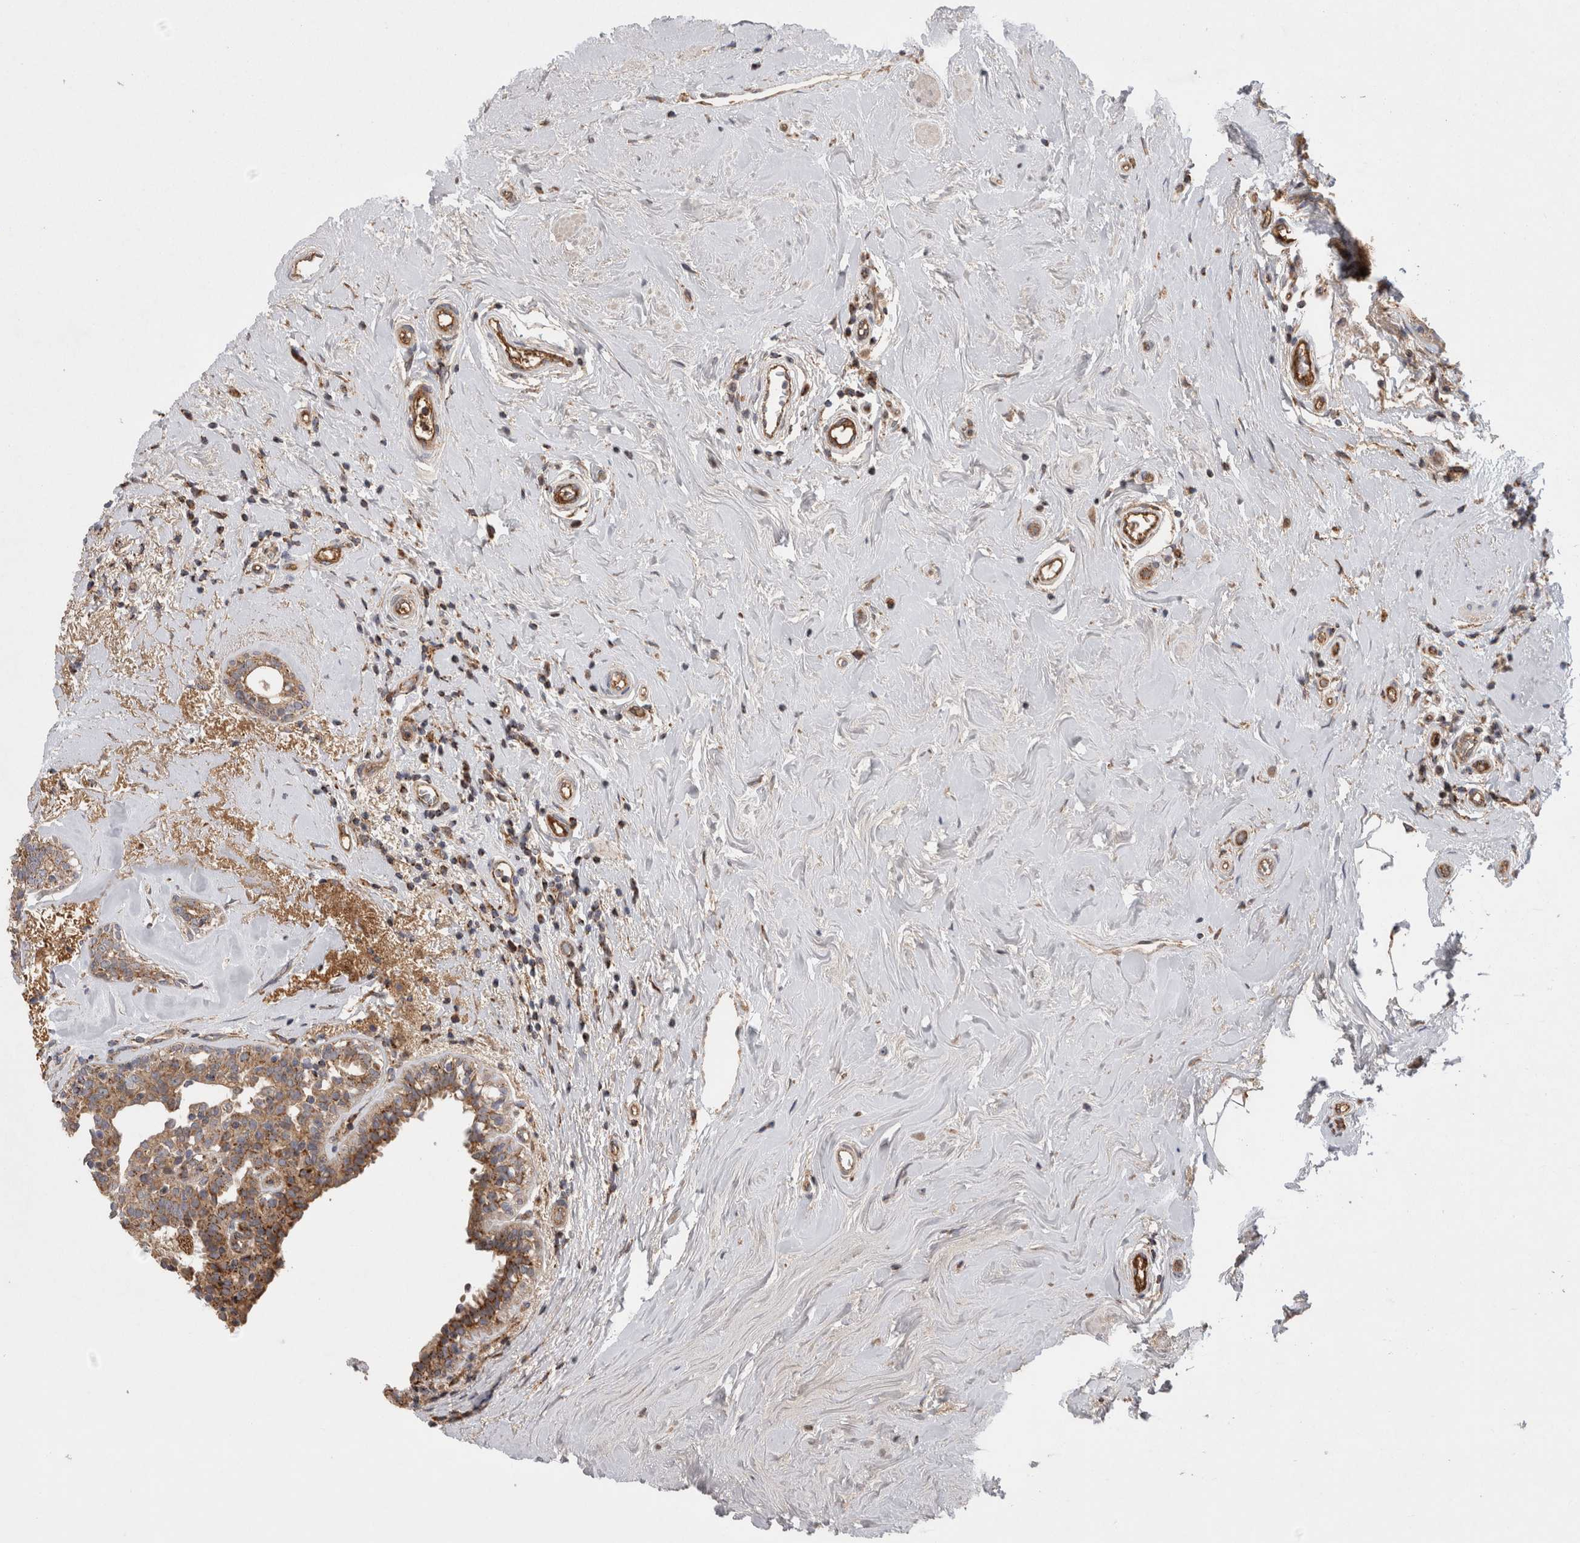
{"staining": {"intensity": "moderate", "quantity": ">75%", "location": "cytoplasmic/membranous"}, "tissue": "breast cancer", "cell_type": "Tumor cells", "image_type": "cancer", "snomed": [{"axis": "morphology", "description": "Duct carcinoma"}, {"axis": "topography", "description": "Breast"}], "caption": "This histopathology image exhibits IHC staining of human intraductal carcinoma (breast), with medium moderate cytoplasmic/membranous positivity in approximately >75% of tumor cells.", "gene": "DARS2", "patient": {"sex": "female", "age": 55}}